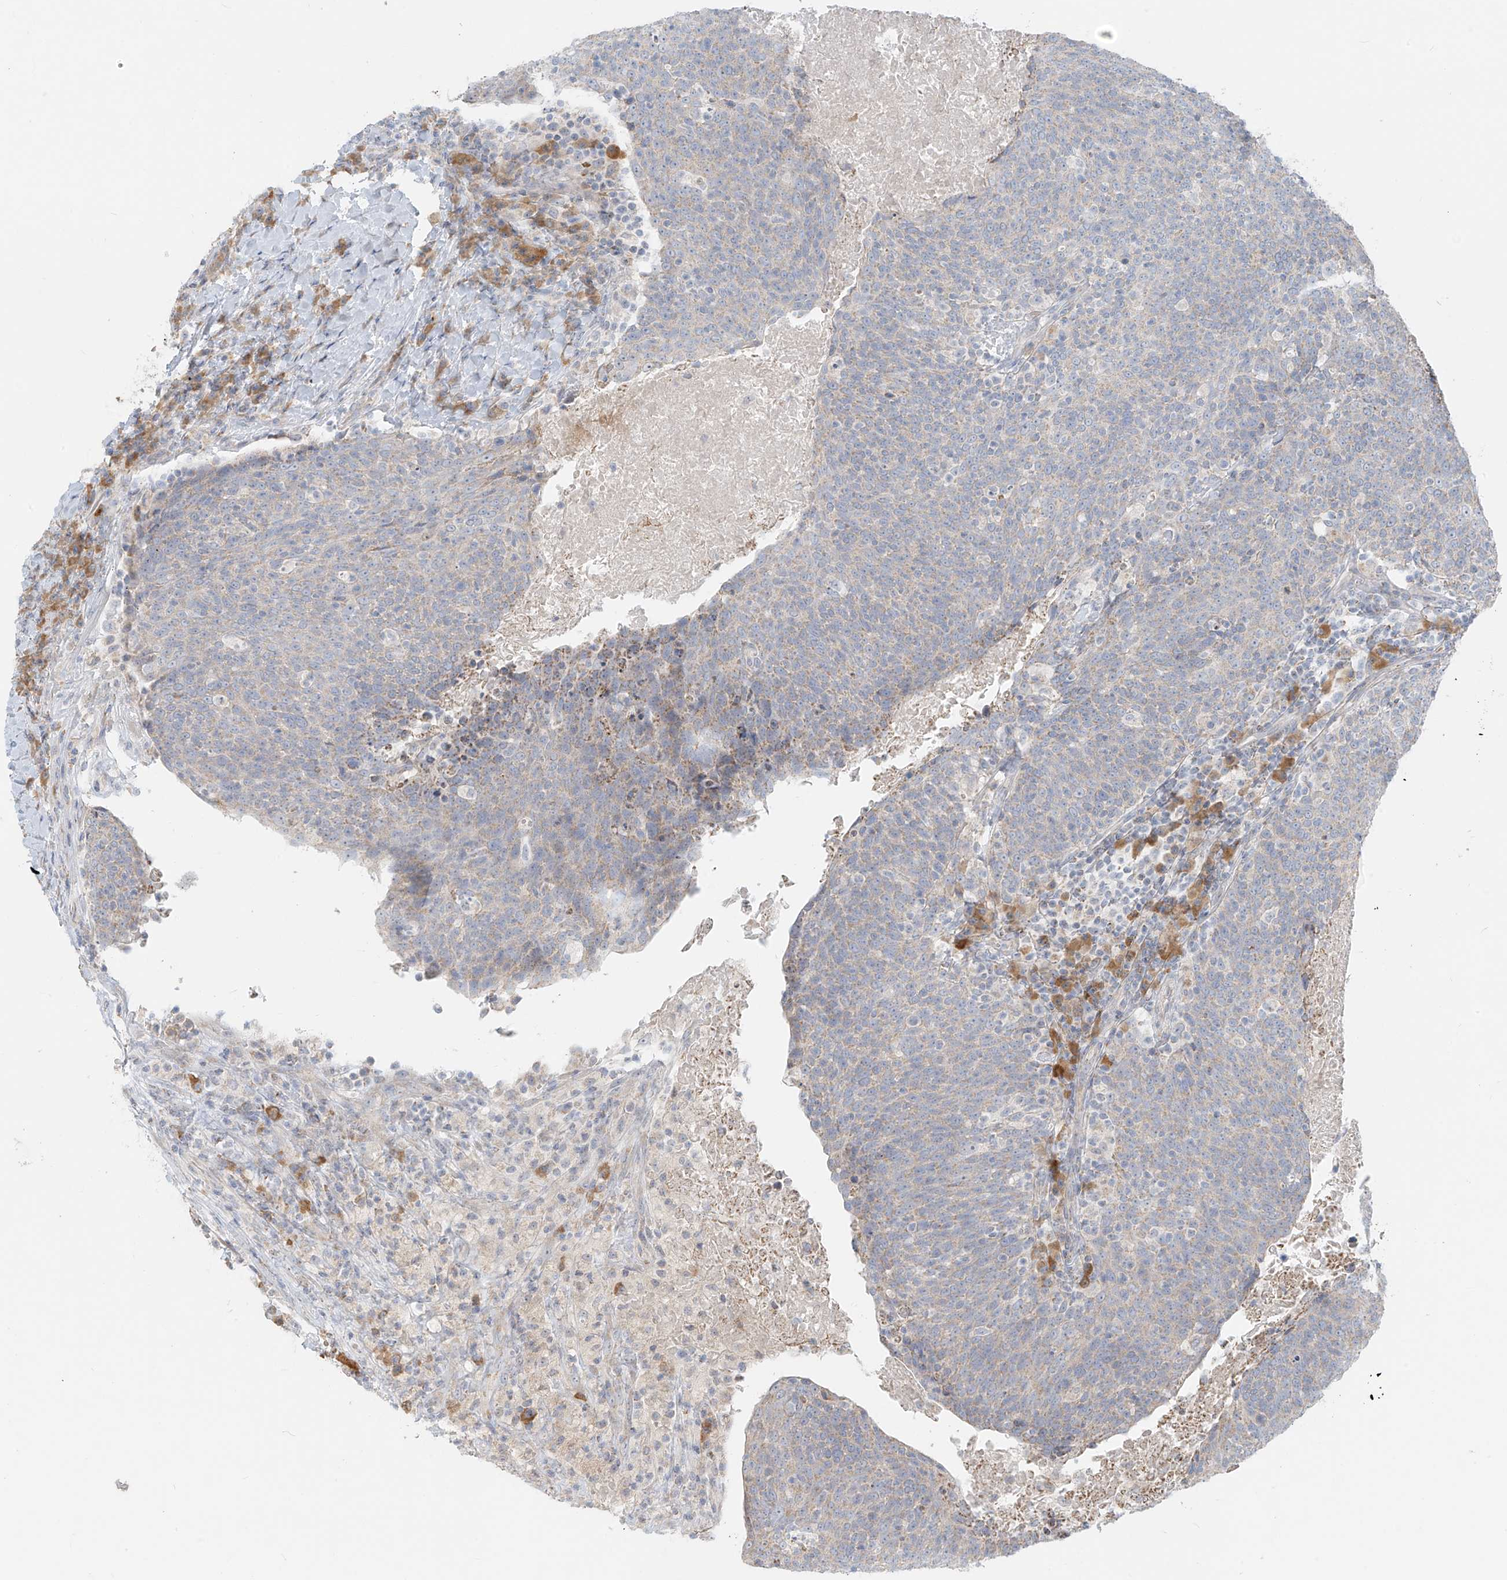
{"staining": {"intensity": "negative", "quantity": "none", "location": "none"}, "tissue": "head and neck cancer", "cell_type": "Tumor cells", "image_type": "cancer", "snomed": [{"axis": "morphology", "description": "Squamous cell carcinoma, NOS"}, {"axis": "morphology", "description": "Squamous cell carcinoma, metastatic, NOS"}, {"axis": "topography", "description": "Lymph node"}, {"axis": "topography", "description": "Head-Neck"}], "caption": "High magnification brightfield microscopy of head and neck cancer (squamous cell carcinoma) stained with DAB (3,3'-diaminobenzidine) (brown) and counterstained with hematoxylin (blue): tumor cells show no significant staining.", "gene": "UST", "patient": {"sex": "male", "age": 62}}